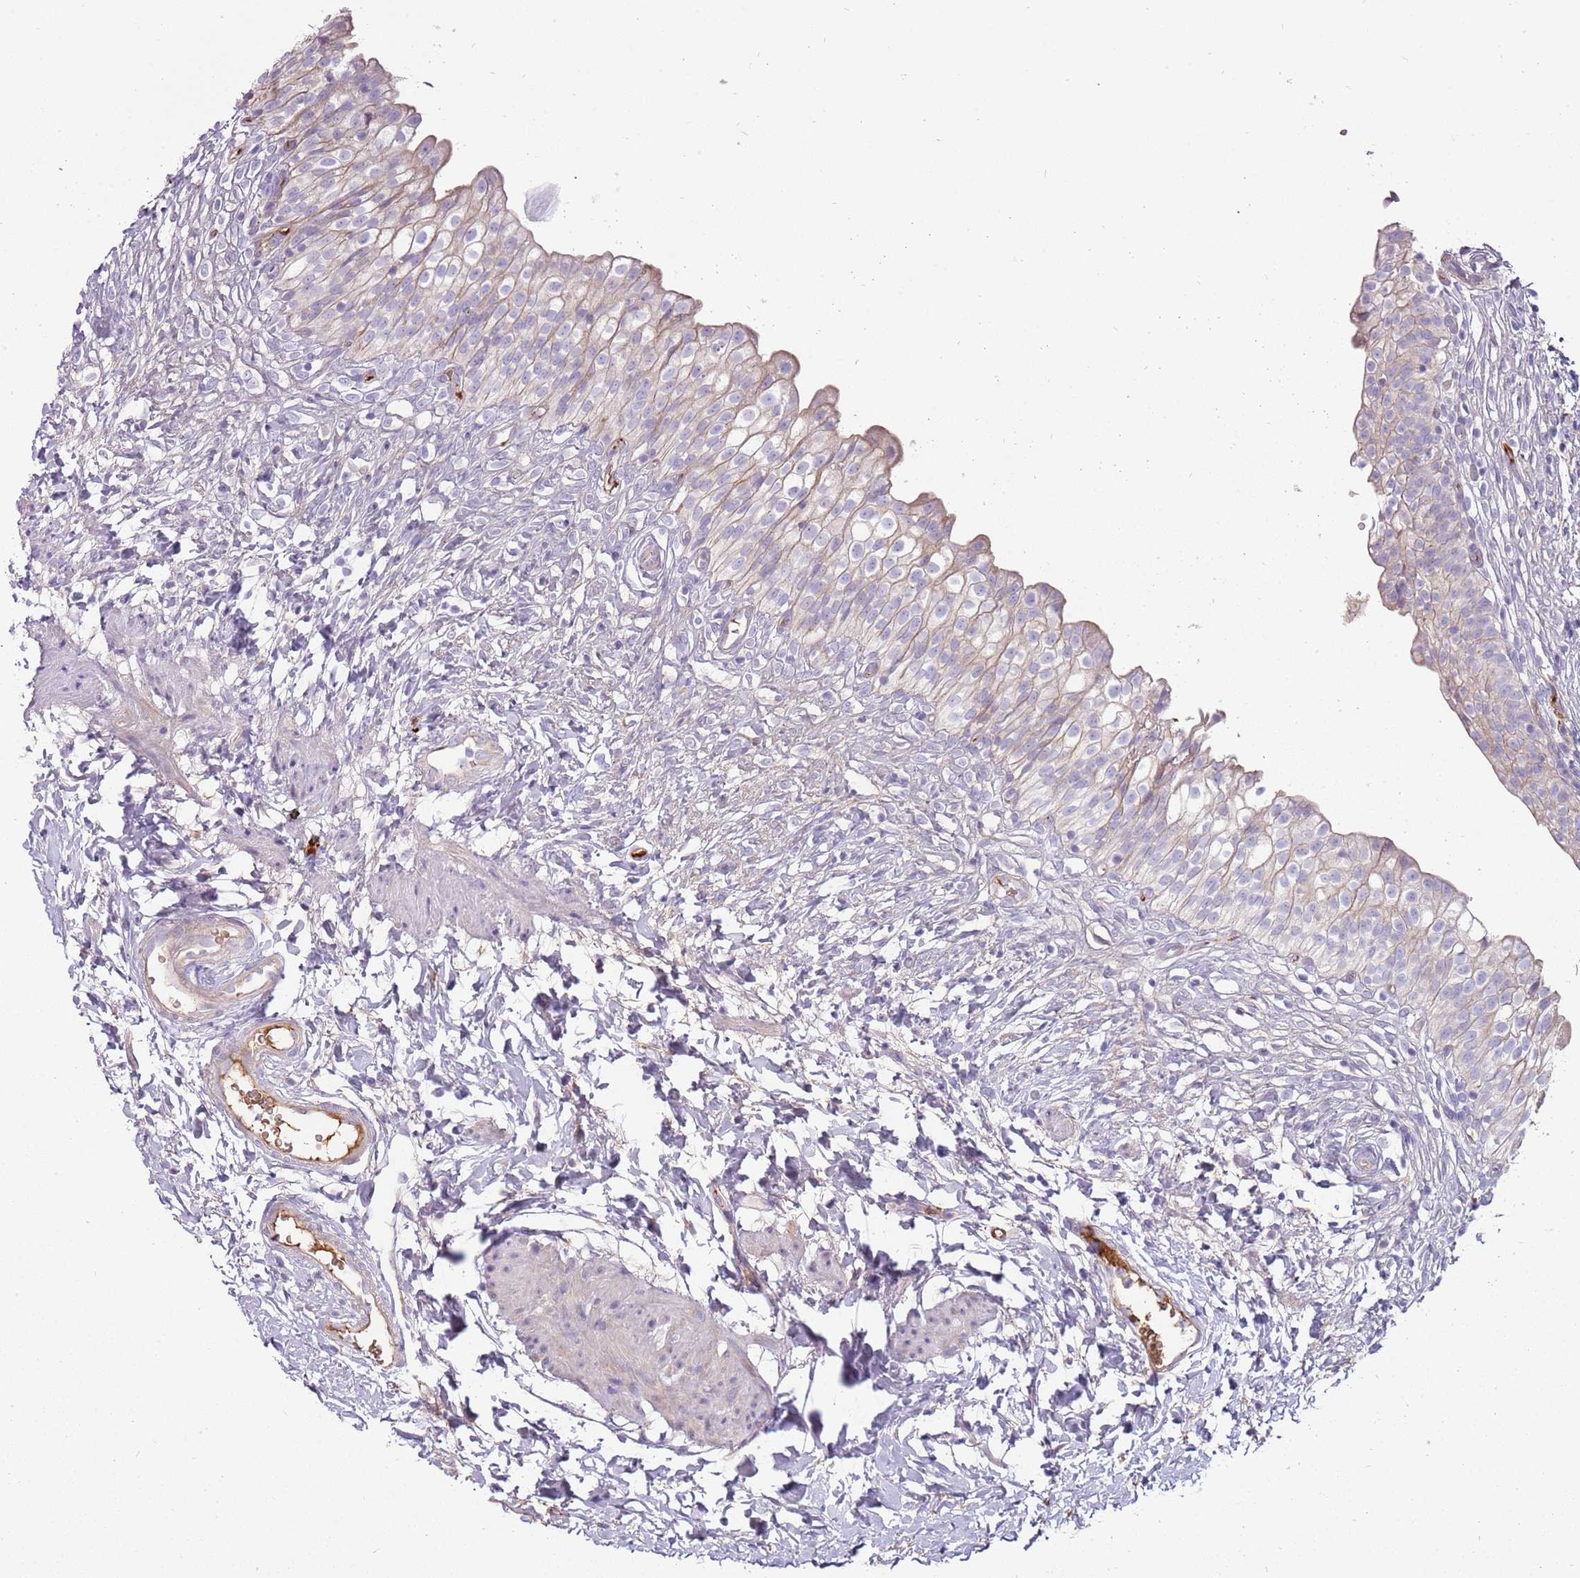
{"staining": {"intensity": "moderate", "quantity": "<25%", "location": "cytoplasmic/membranous"}, "tissue": "urinary bladder", "cell_type": "Urothelial cells", "image_type": "normal", "snomed": [{"axis": "morphology", "description": "Normal tissue, NOS"}, {"axis": "topography", "description": "Urinary bladder"}], "caption": "Protein analysis of unremarkable urinary bladder exhibits moderate cytoplasmic/membranous staining in about <25% of urothelial cells.", "gene": "MCUB", "patient": {"sex": "male", "age": 55}}